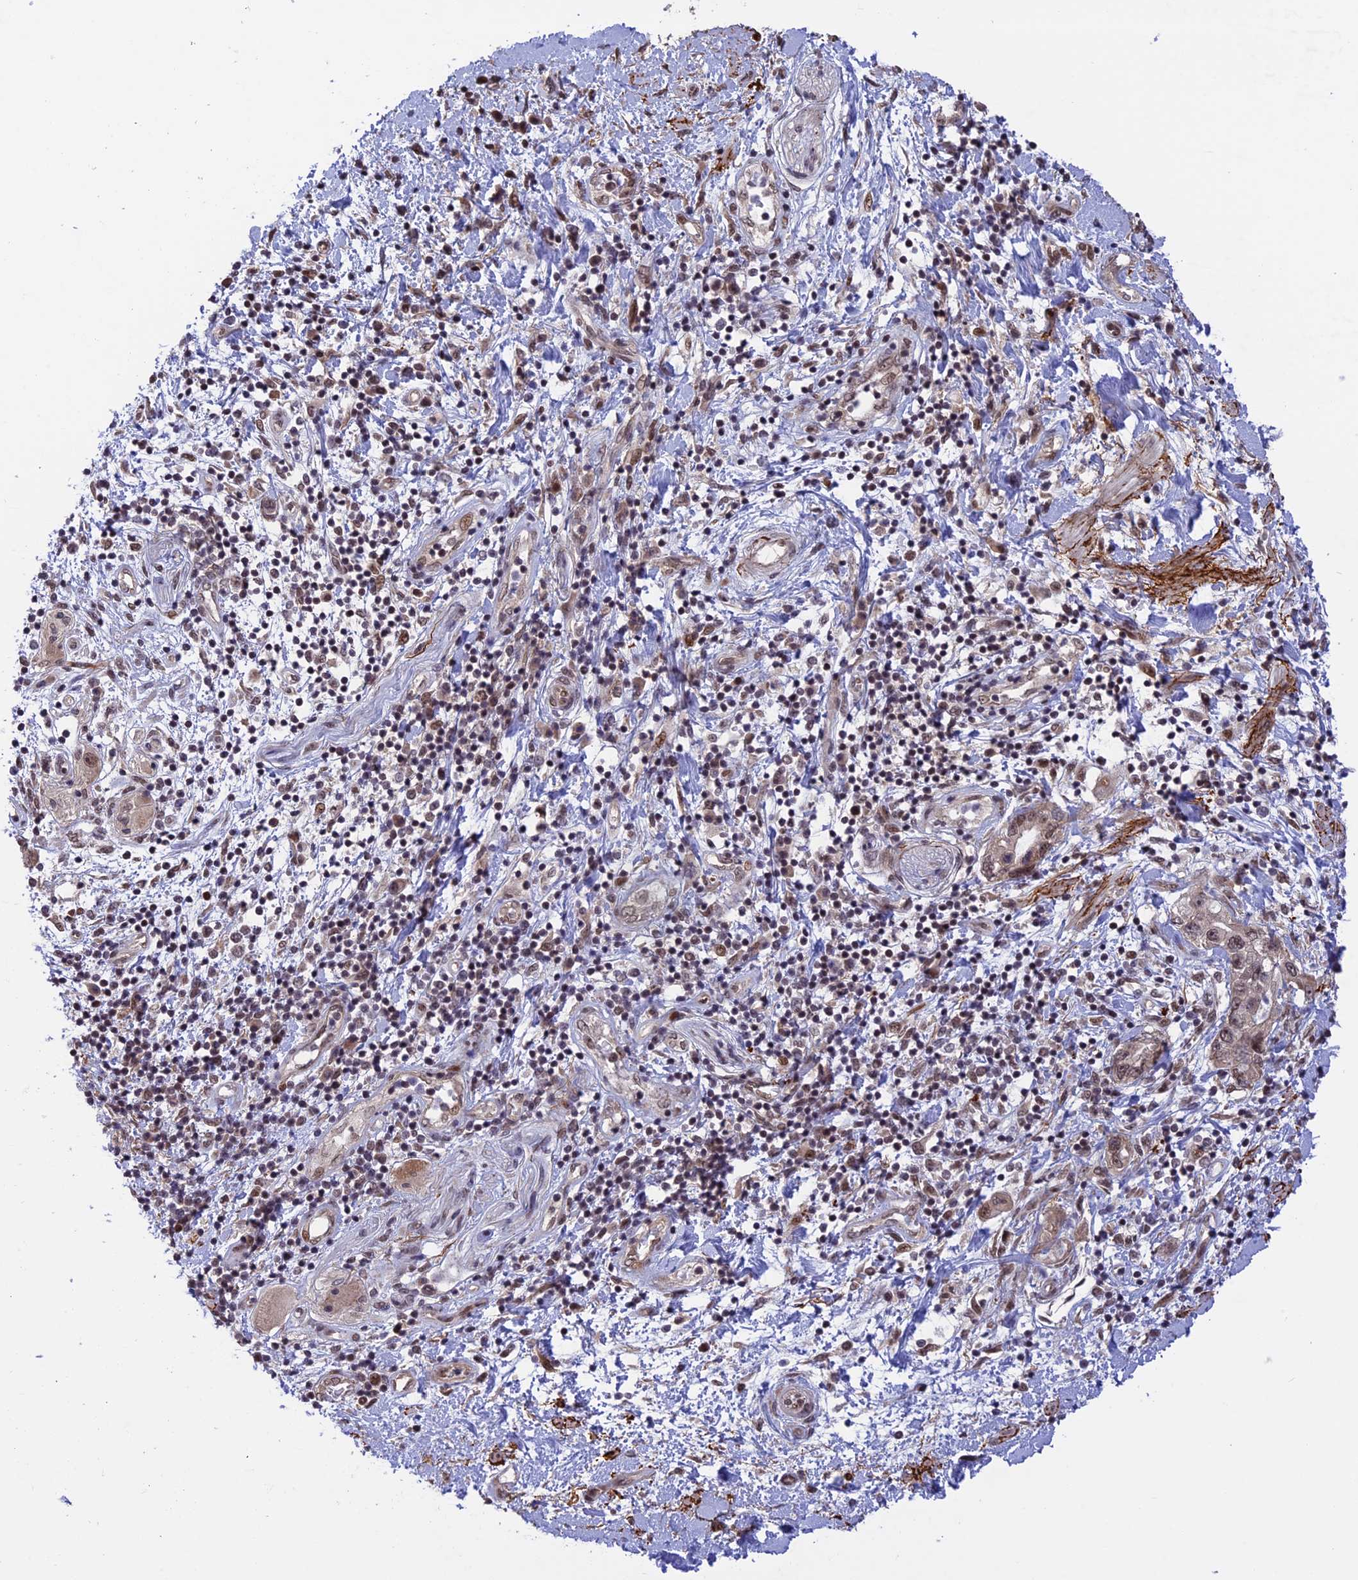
{"staining": {"intensity": "weak", "quantity": "<25%", "location": "nuclear"}, "tissue": "pancreatic cancer", "cell_type": "Tumor cells", "image_type": "cancer", "snomed": [{"axis": "morphology", "description": "Adenocarcinoma, NOS"}, {"axis": "topography", "description": "Pancreas"}], "caption": "Protein analysis of pancreatic cancer displays no significant staining in tumor cells.", "gene": "POLR2C", "patient": {"sex": "female", "age": 73}}